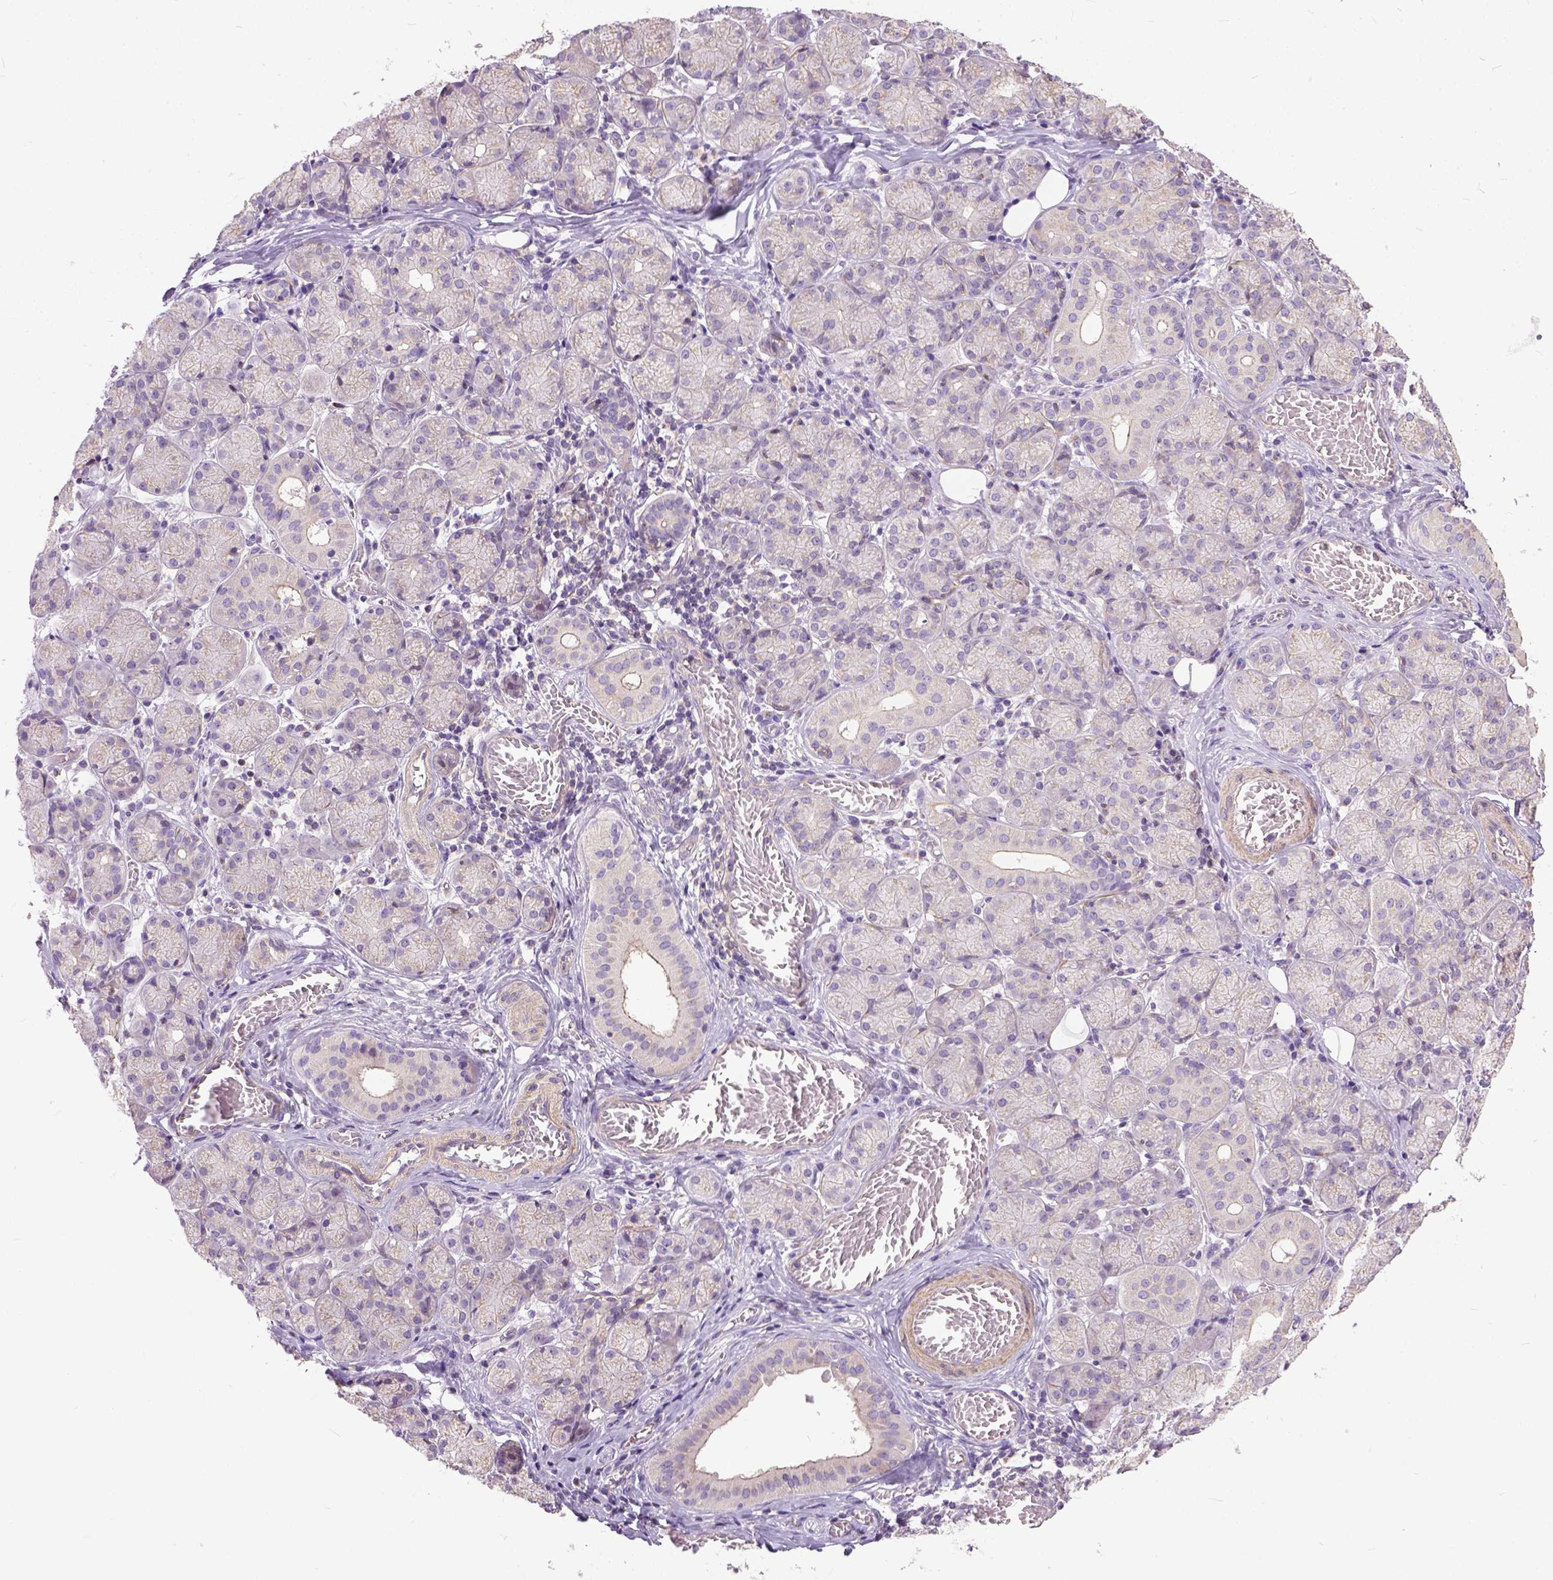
{"staining": {"intensity": "weak", "quantity": "<25%", "location": "cytoplasmic/membranous"}, "tissue": "salivary gland", "cell_type": "Glandular cells", "image_type": "normal", "snomed": [{"axis": "morphology", "description": "Normal tissue, NOS"}, {"axis": "topography", "description": "Salivary gland"}, {"axis": "topography", "description": "Peripheral nerve tissue"}], "caption": "Image shows no protein positivity in glandular cells of normal salivary gland. (Brightfield microscopy of DAB (3,3'-diaminobenzidine) immunohistochemistry at high magnification).", "gene": "BANF2", "patient": {"sex": "female", "age": 24}}